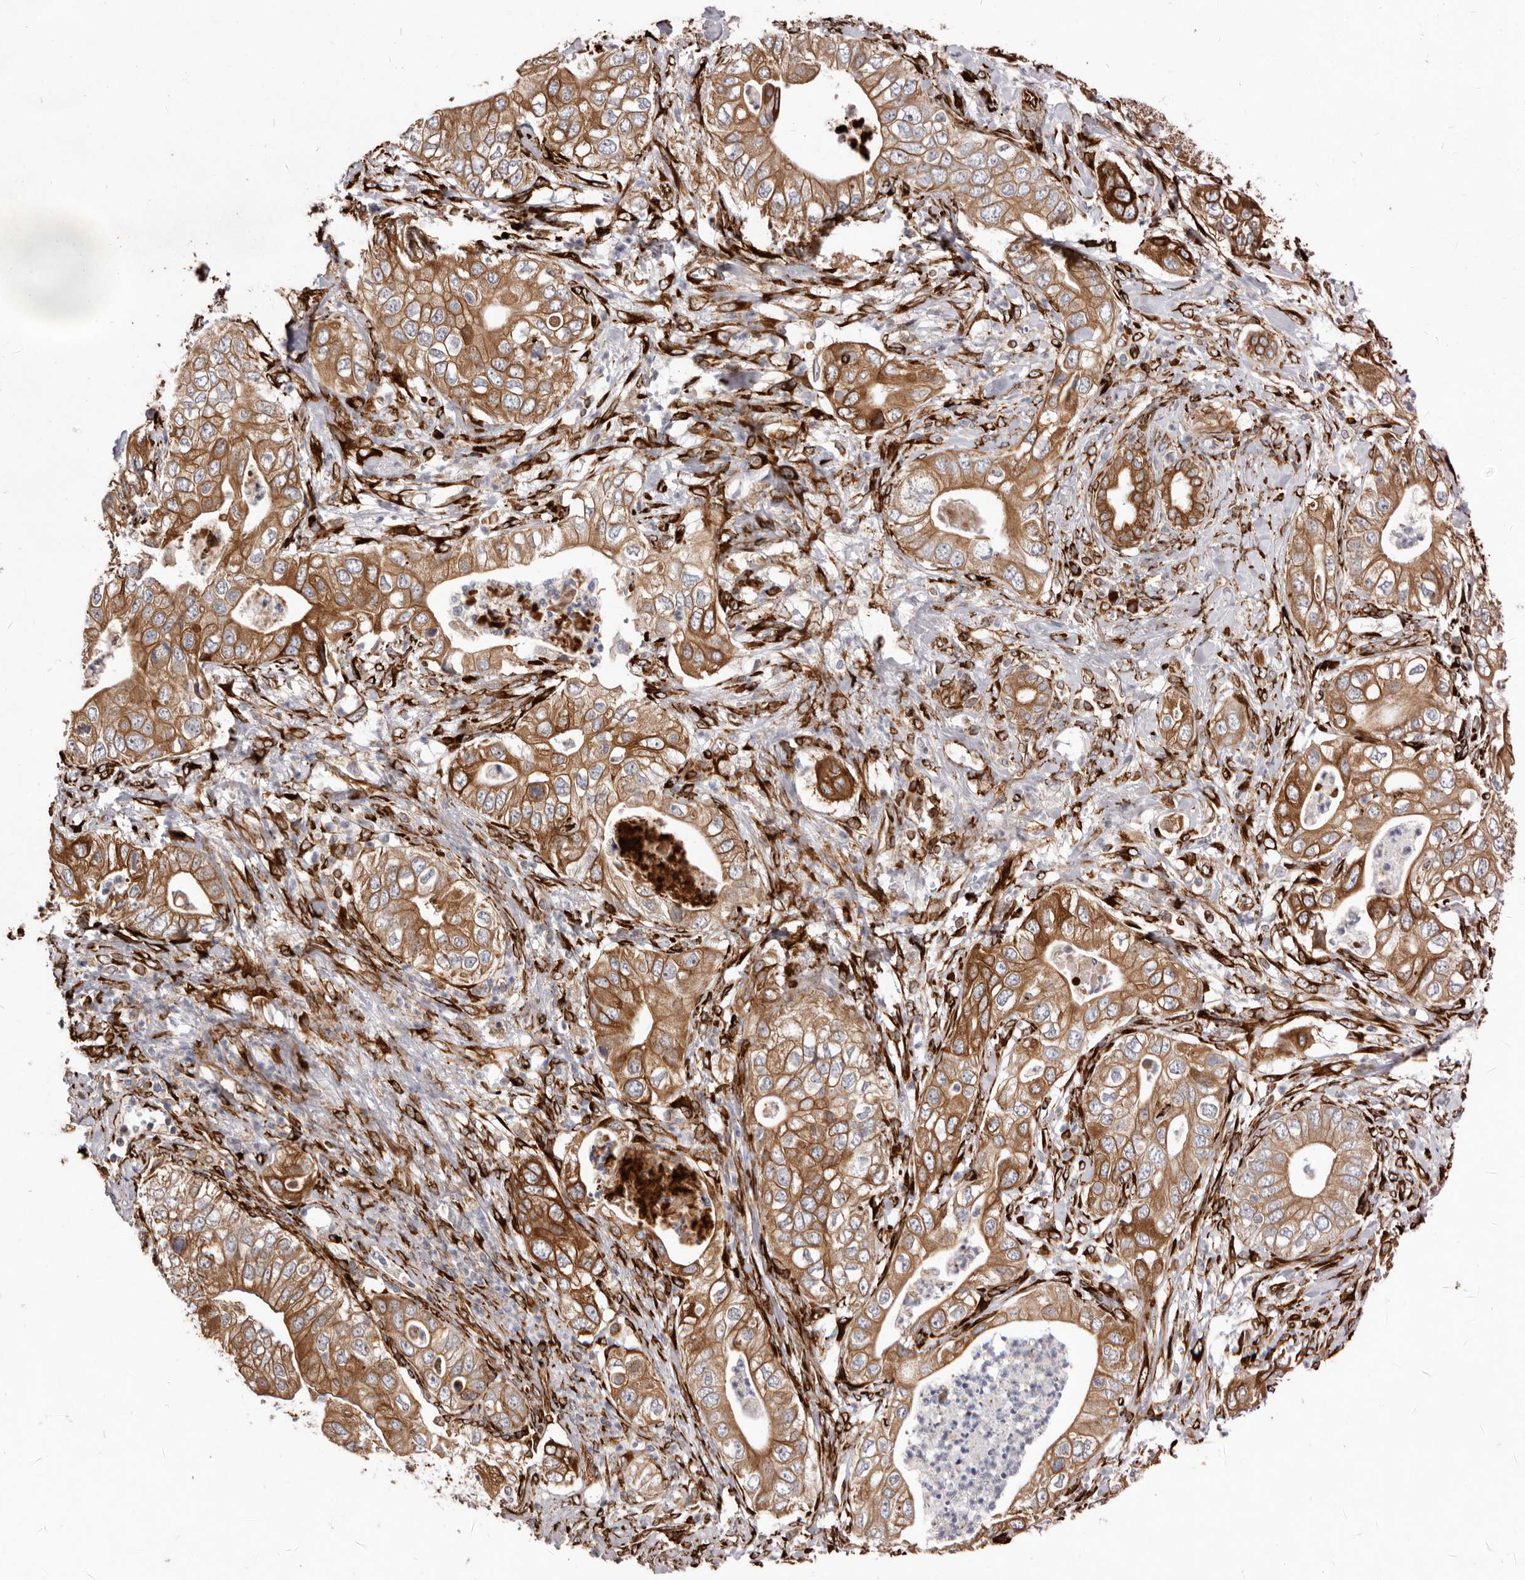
{"staining": {"intensity": "moderate", "quantity": ">75%", "location": "cytoplasmic/membranous"}, "tissue": "pancreatic cancer", "cell_type": "Tumor cells", "image_type": "cancer", "snomed": [{"axis": "morphology", "description": "Adenocarcinoma, NOS"}, {"axis": "topography", "description": "Pancreas"}], "caption": "Adenocarcinoma (pancreatic) stained with DAB (3,3'-diaminobenzidine) IHC displays medium levels of moderate cytoplasmic/membranous expression in about >75% of tumor cells.", "gene": "WDTC1", "patient": {"sex": "female", "age": 78}}